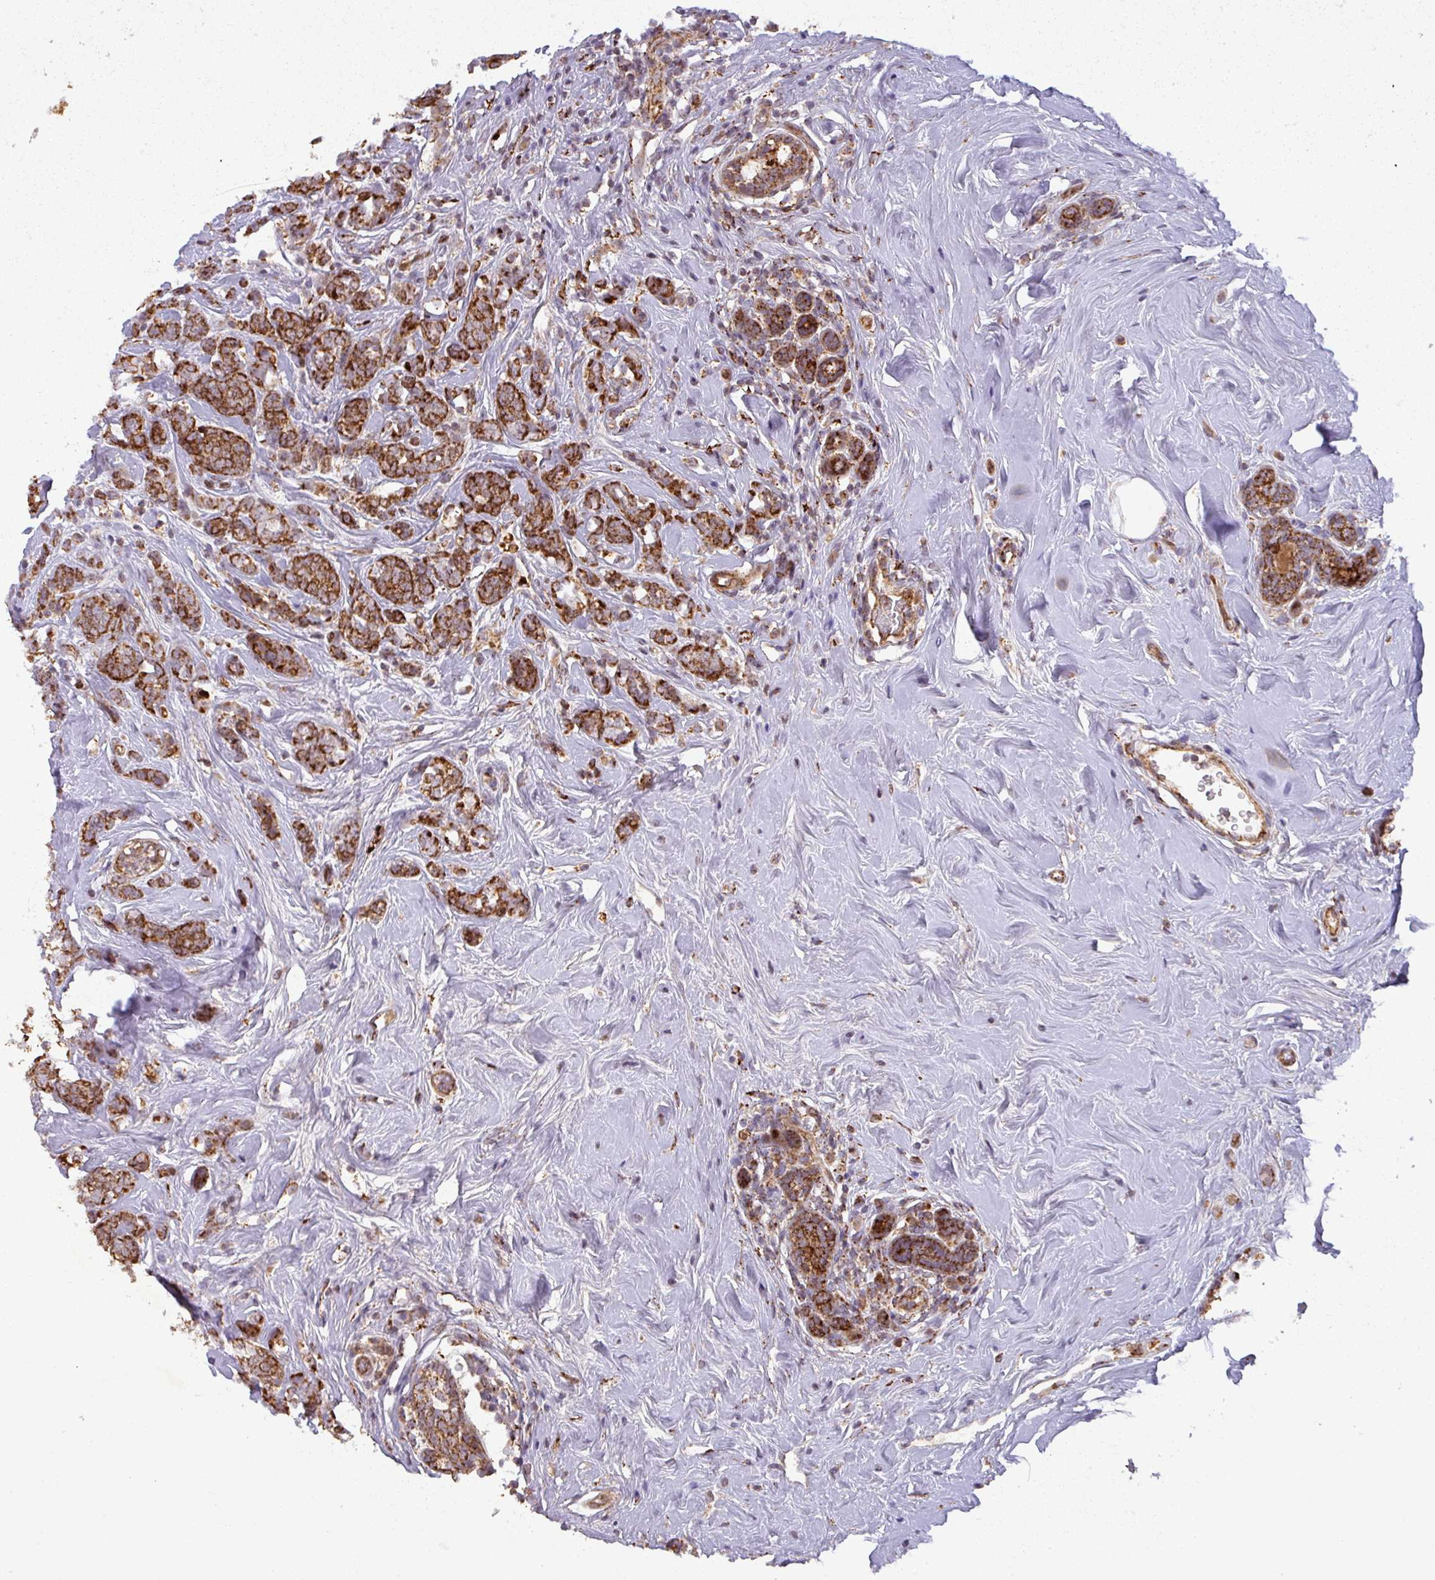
{"staining": {"intensity": "strong", "quantity": ">75%", "location": "cytoplasmic/membranous"}, "tissue": "breast cancer", "cell_type": "Tumor cells", "image_type": "cancer", "snomed": [{"axis": "morphology", "description": "Lobular carcinoma"}, {"axis": "topography", "description": "Breast"}], "caption": "Breast lobular carcinoma stained with immunohistochemistry shows strong cytoplasmic/membranous positivity in approximately >75% of tumor cells.", "gene": "GPD2", "patient": {"sex": "female", "age": 58}}